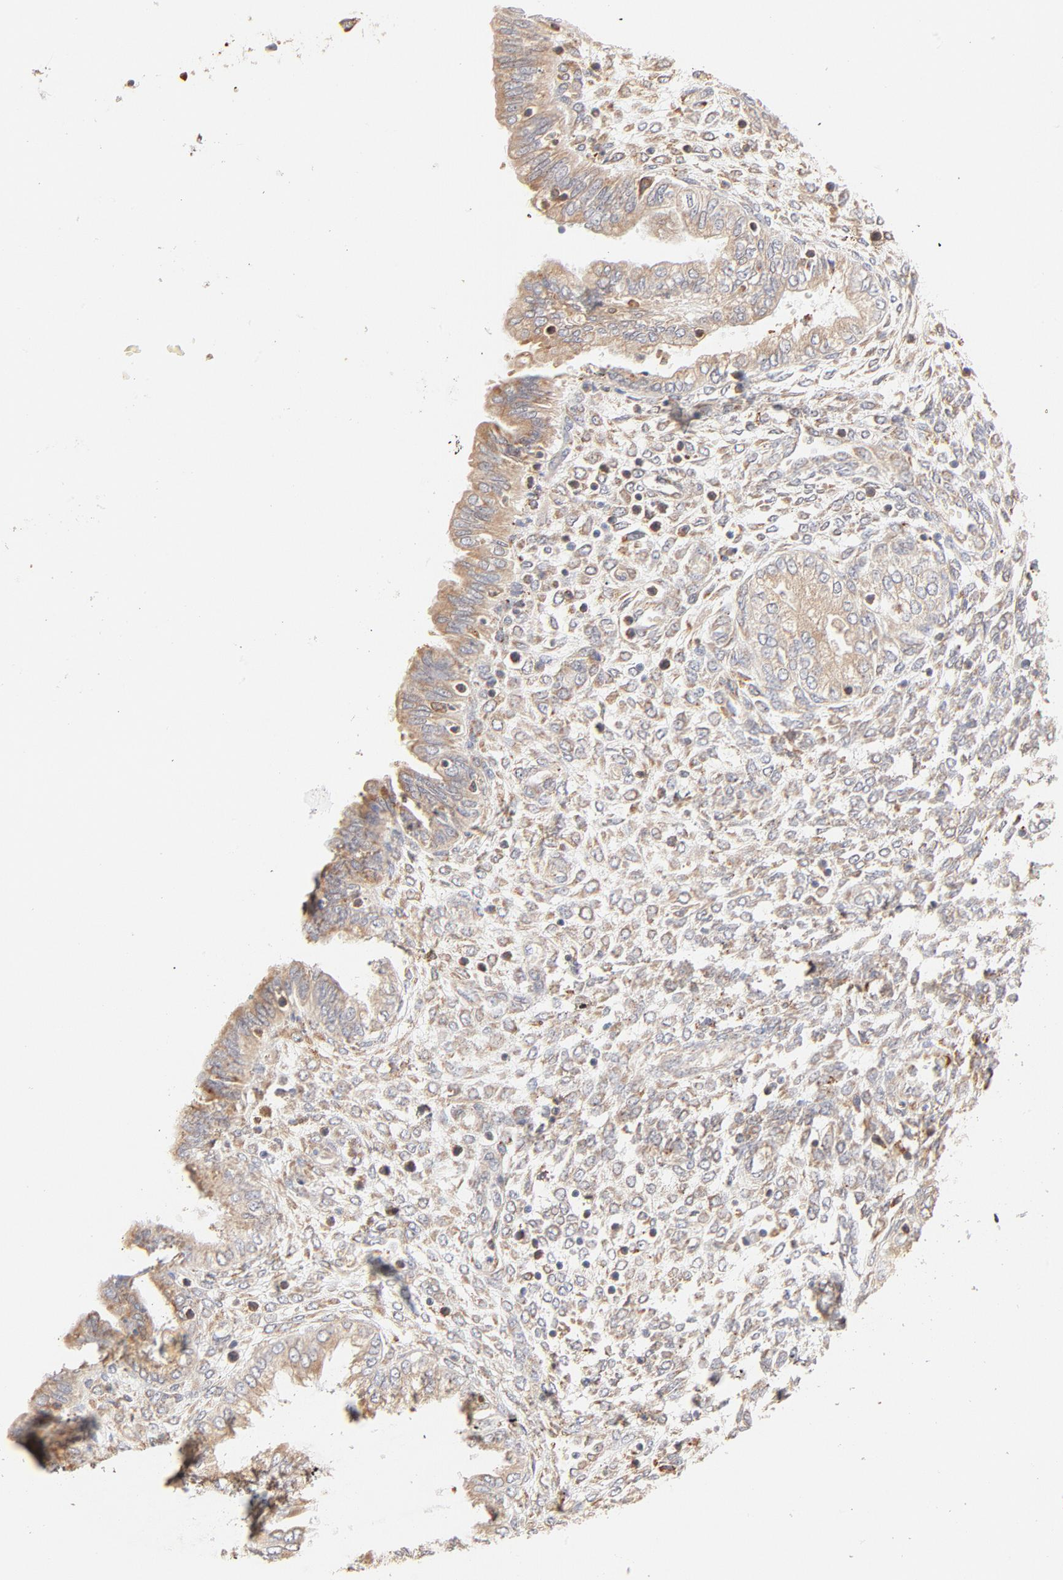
{"staining": {"intensity": "weak", "quantity": ">75%", "location": "cytoplasmic/membranous"}, "tissue": "endometrium", "cell_type": "Cells in endometrial stroma", "image_type": "normal", "snomed": [{"axis": "morphology", "description": "Normal tissue, NOS"}, {"axis": "topography", "description": "Endometrium"}], "caption": "Immunohistochemical staining of unremarkable endometrium displays >75% levels of weak cytoplasmic/membranous protein positivity in approximately >75% of cells in endometrial stroma.", "gene": "PARP12", "patient": {"sex": "female", "age": 33}}